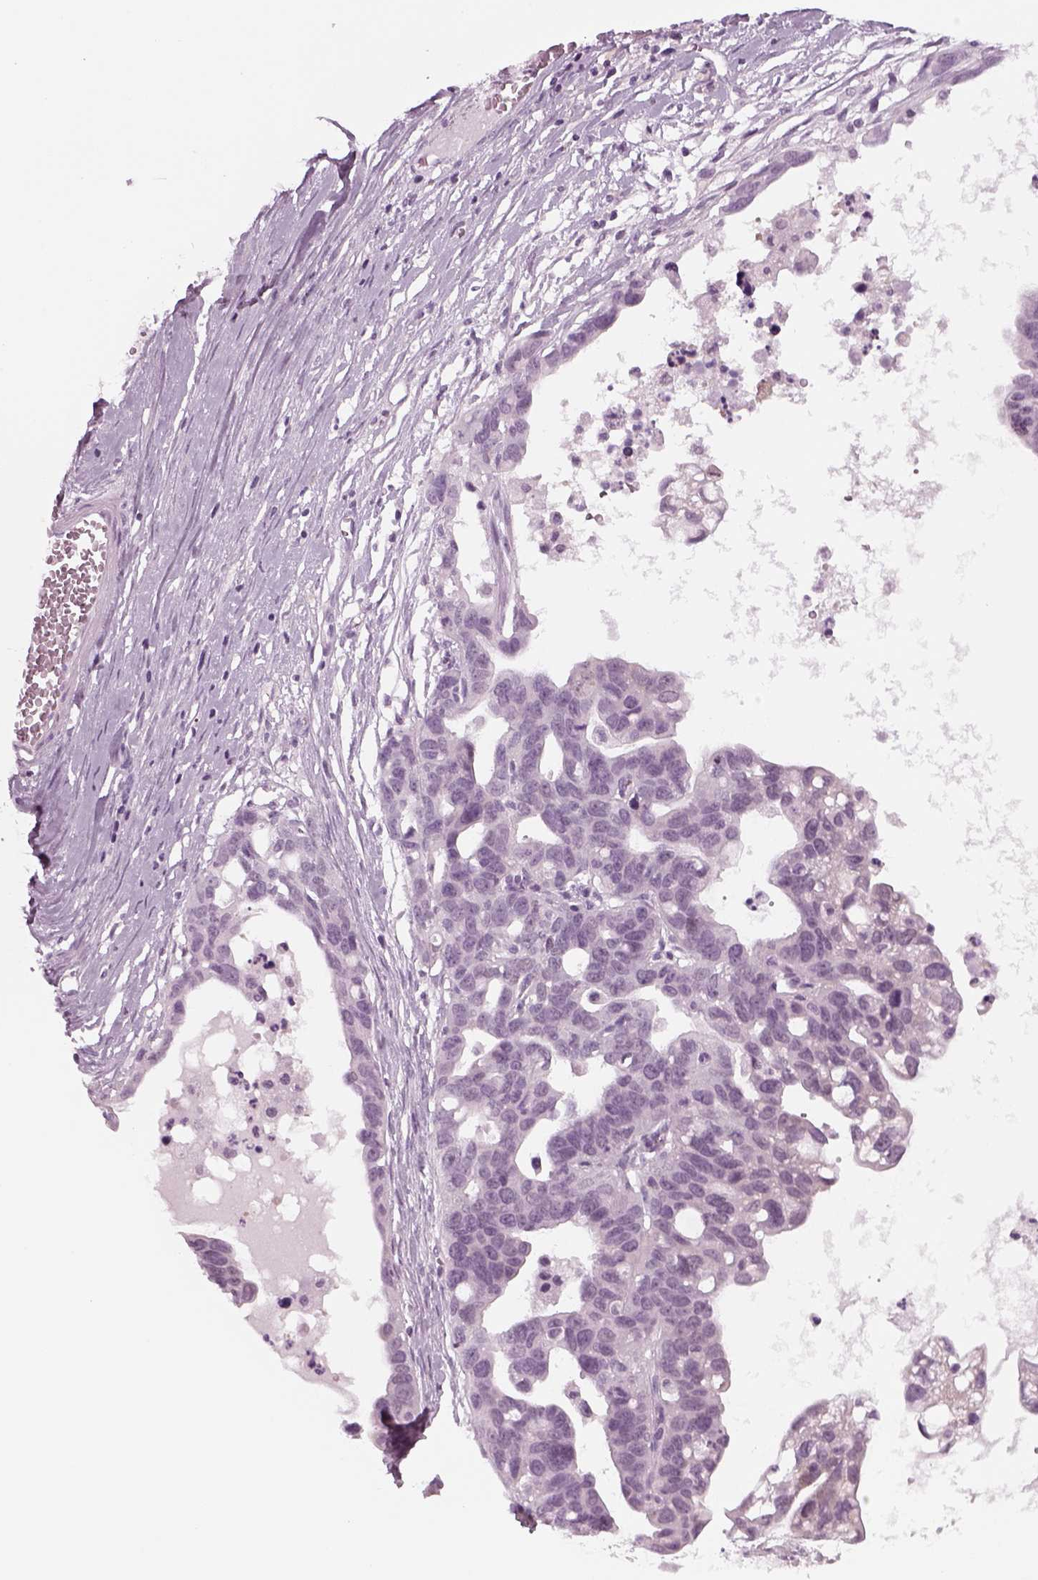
{"staining": {"intensity": "negative", "quantity": "none", "location": "none"}, "tissue": "ovarian cancer", "cell_type": "Tumor cells", "image_type": "cancer", "snomed": [{"axis": "morphology", "description": "Cystadenocarcinoma, serous, NOS"}, {"axis": "topography", "description": "Ovary"}], "caption": "An image of human ovarian cancer (serous cystadenocarcinoma) is negative for staining in tumor cells.", "gene": "KRT75", "patient": {"sex": "female", "age": 69}}